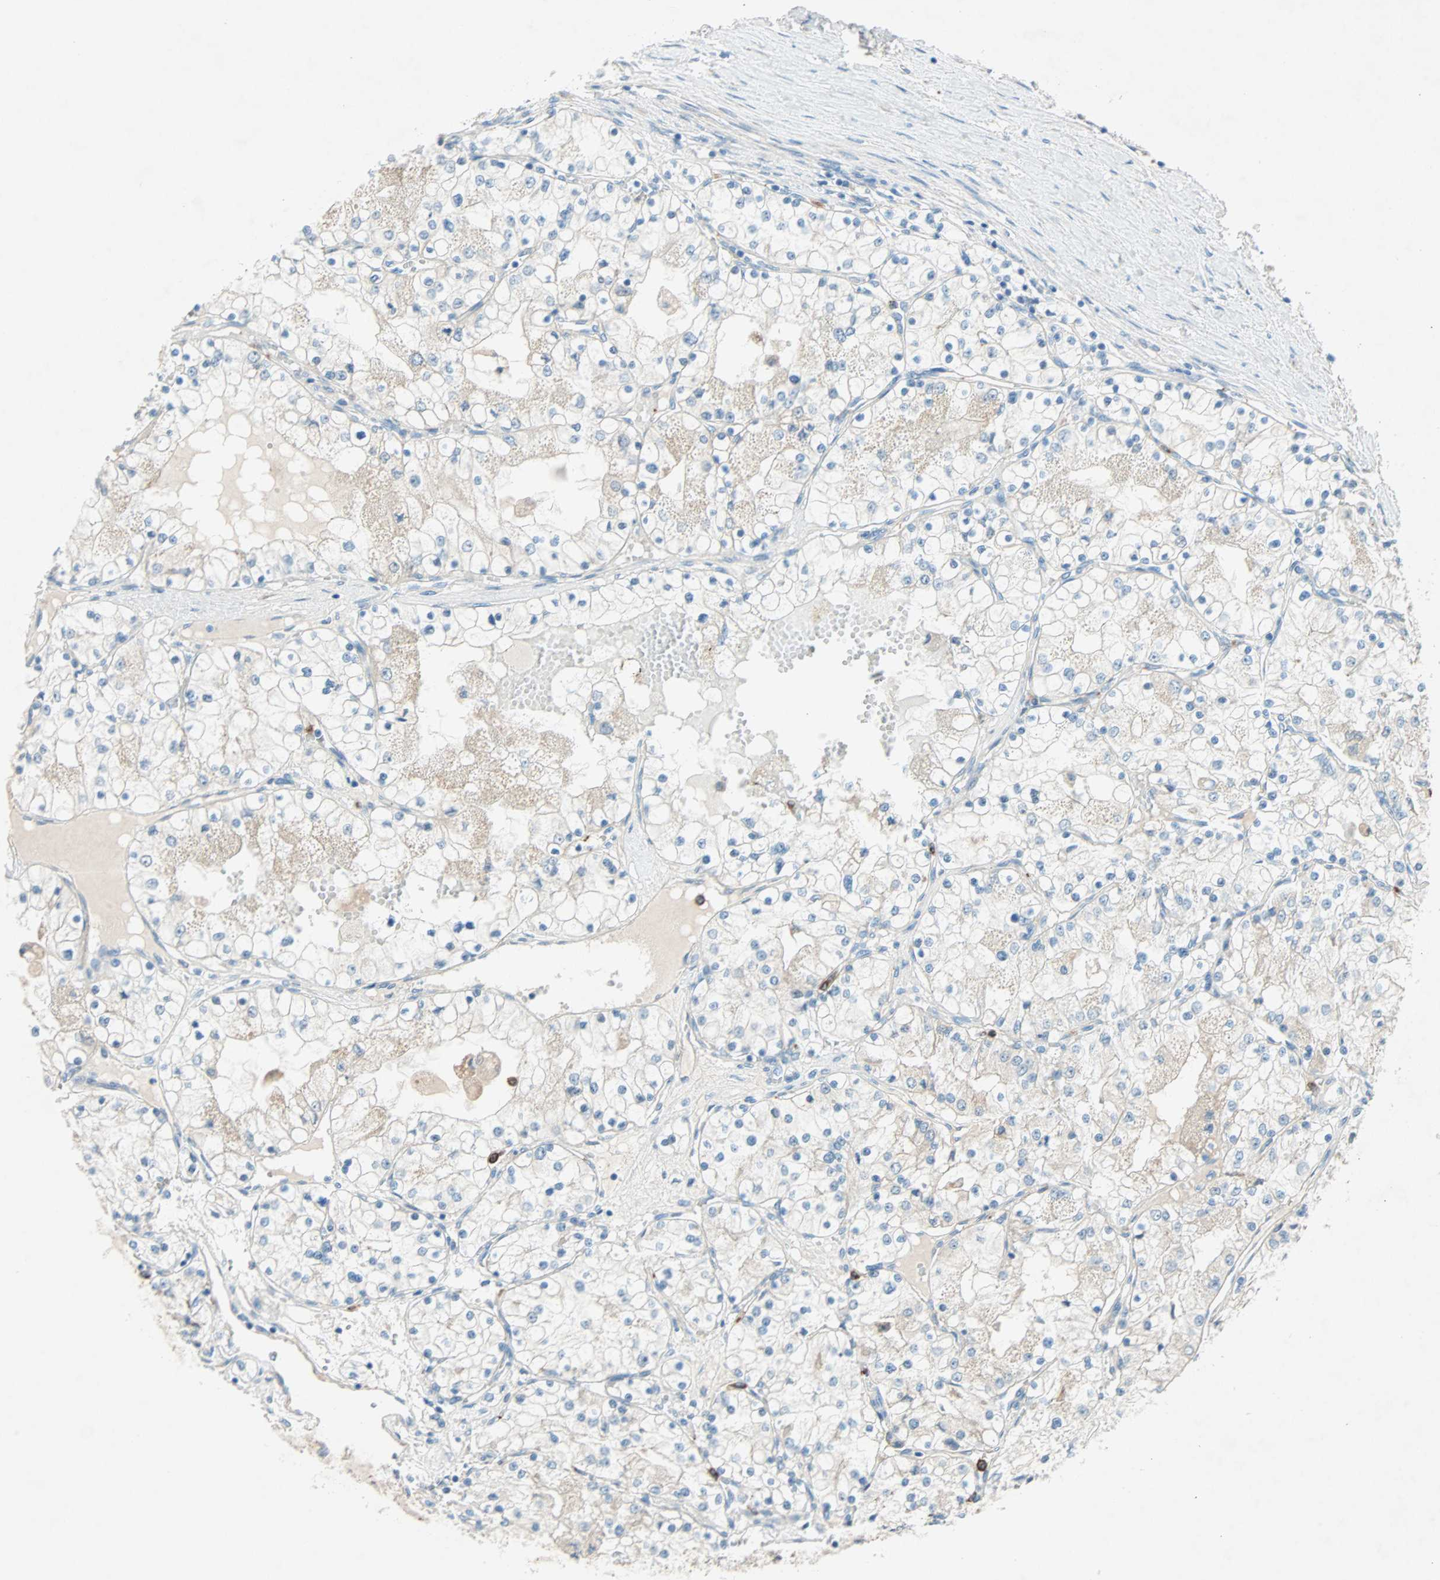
{"staining": {"intensity": "weak", "quantity": "25%-75%", "location": "cytoplasmic/membranous"}, "tissue": "renal cancer", "cell_type": "Tumor cells", "image_type": "cancer", "snomed": [{"axis": "morphology", "description": "Adenocarcinoma, NOS"}, {"axis": "topography", "description": "Kidney"}], "caption": "The immunohistochemical stain labels weak cytoplasmic/membranous positivity in tumor cells of renal cancer (adenocarcinoma) tissue. Nuclei are stained in blue.", "gene": "LY6G6F", "patient": {"sex": "male", "age": 68}}